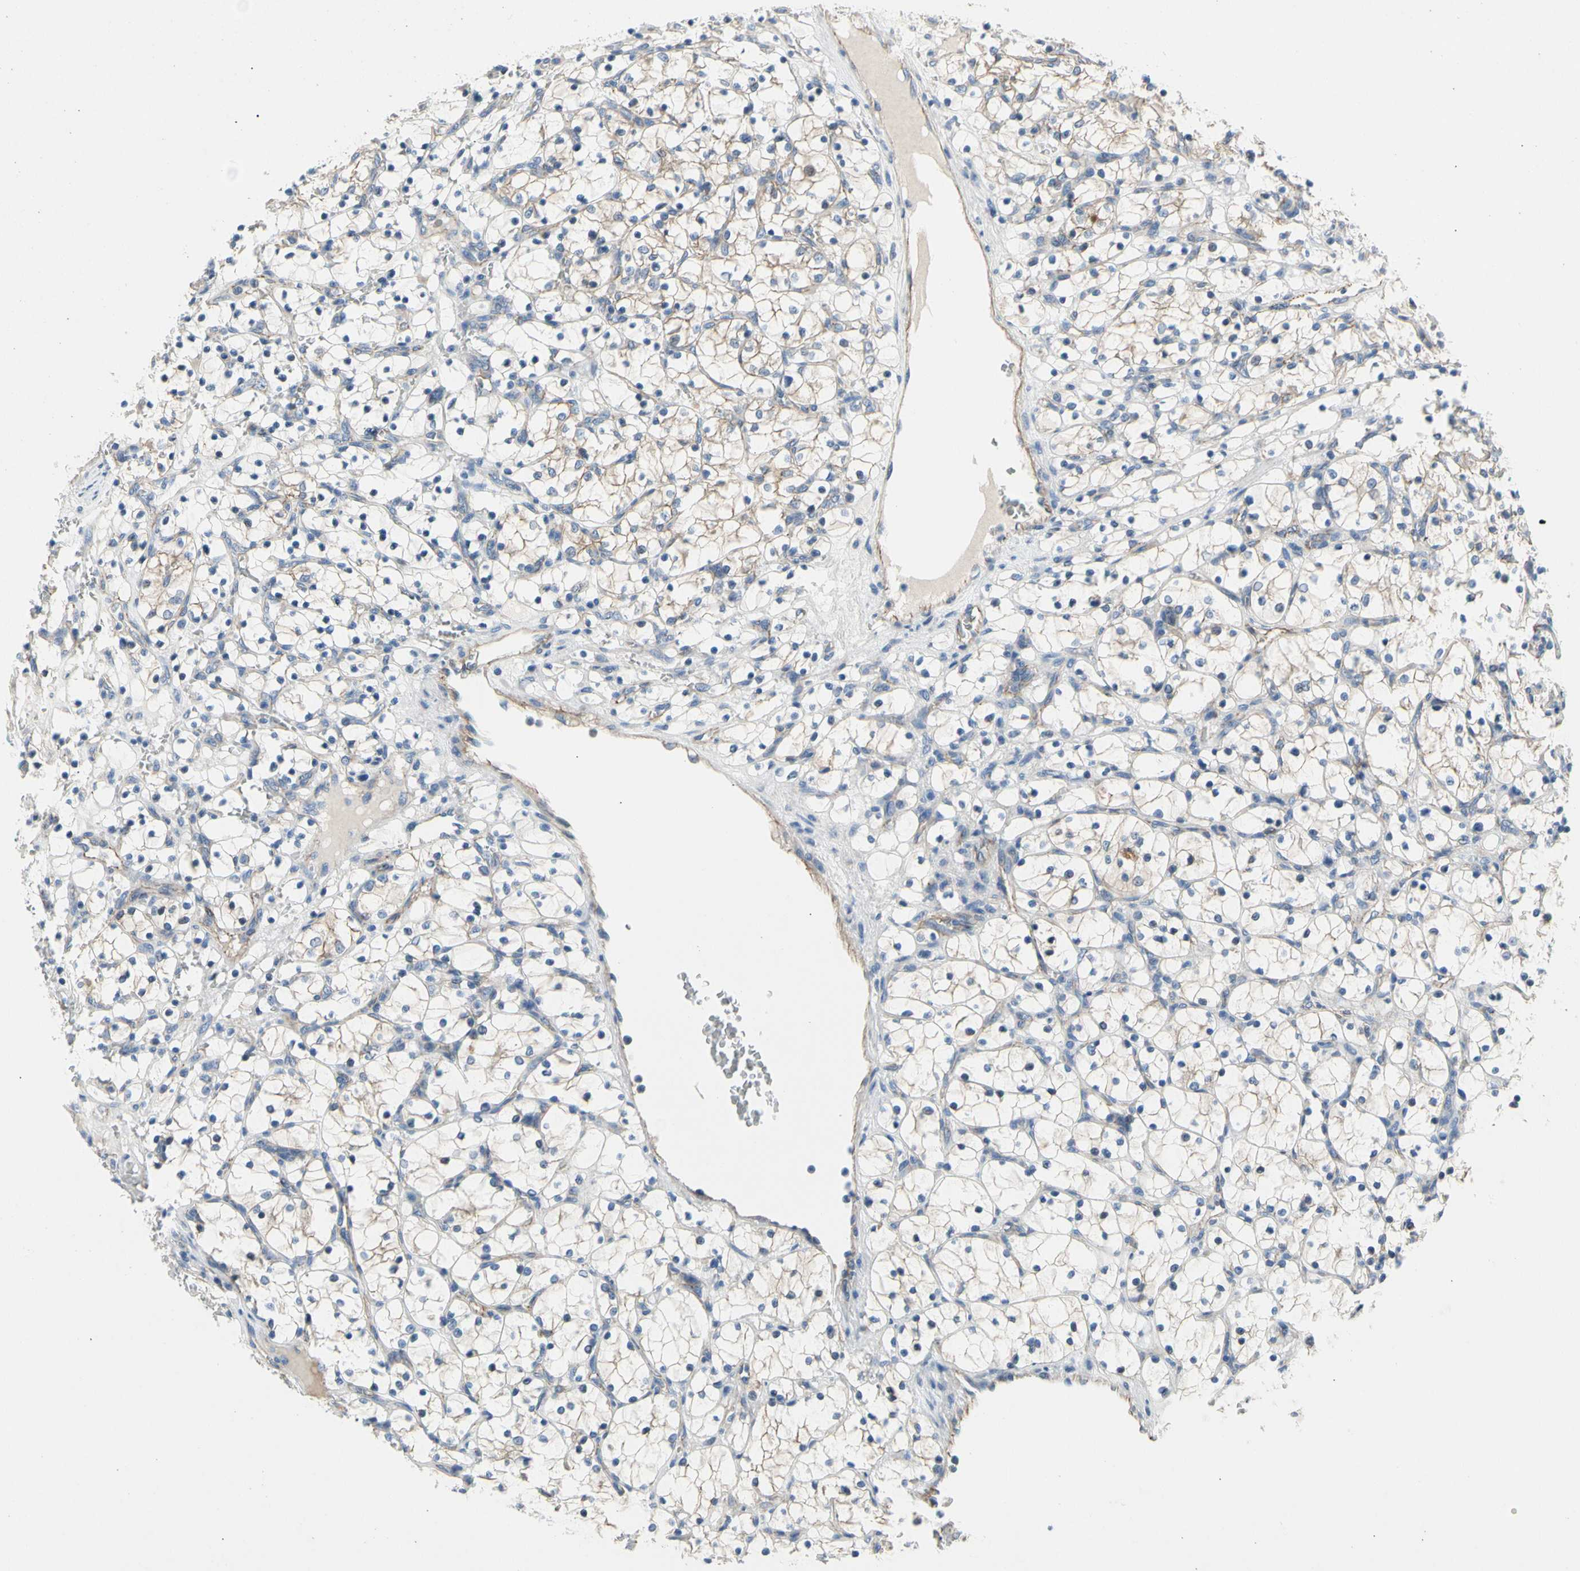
{"staining": {"intensity": "negative", "quantity": "none", "location": "none"}, "tissue": "renal cancer", "cell_type": "Tumor cells", "image_type": "cancer", "snomed": [{"axis": "morphology", "description": "Adenocarcinoma, NOS"}, {"axis": "topography", "description": "Kidney"}], "caption": "Tumor cells show no significant staining in adenocarcinoma (renal).", "gene": "LGR6", "patient": {"sex": "female", "age": 69}}